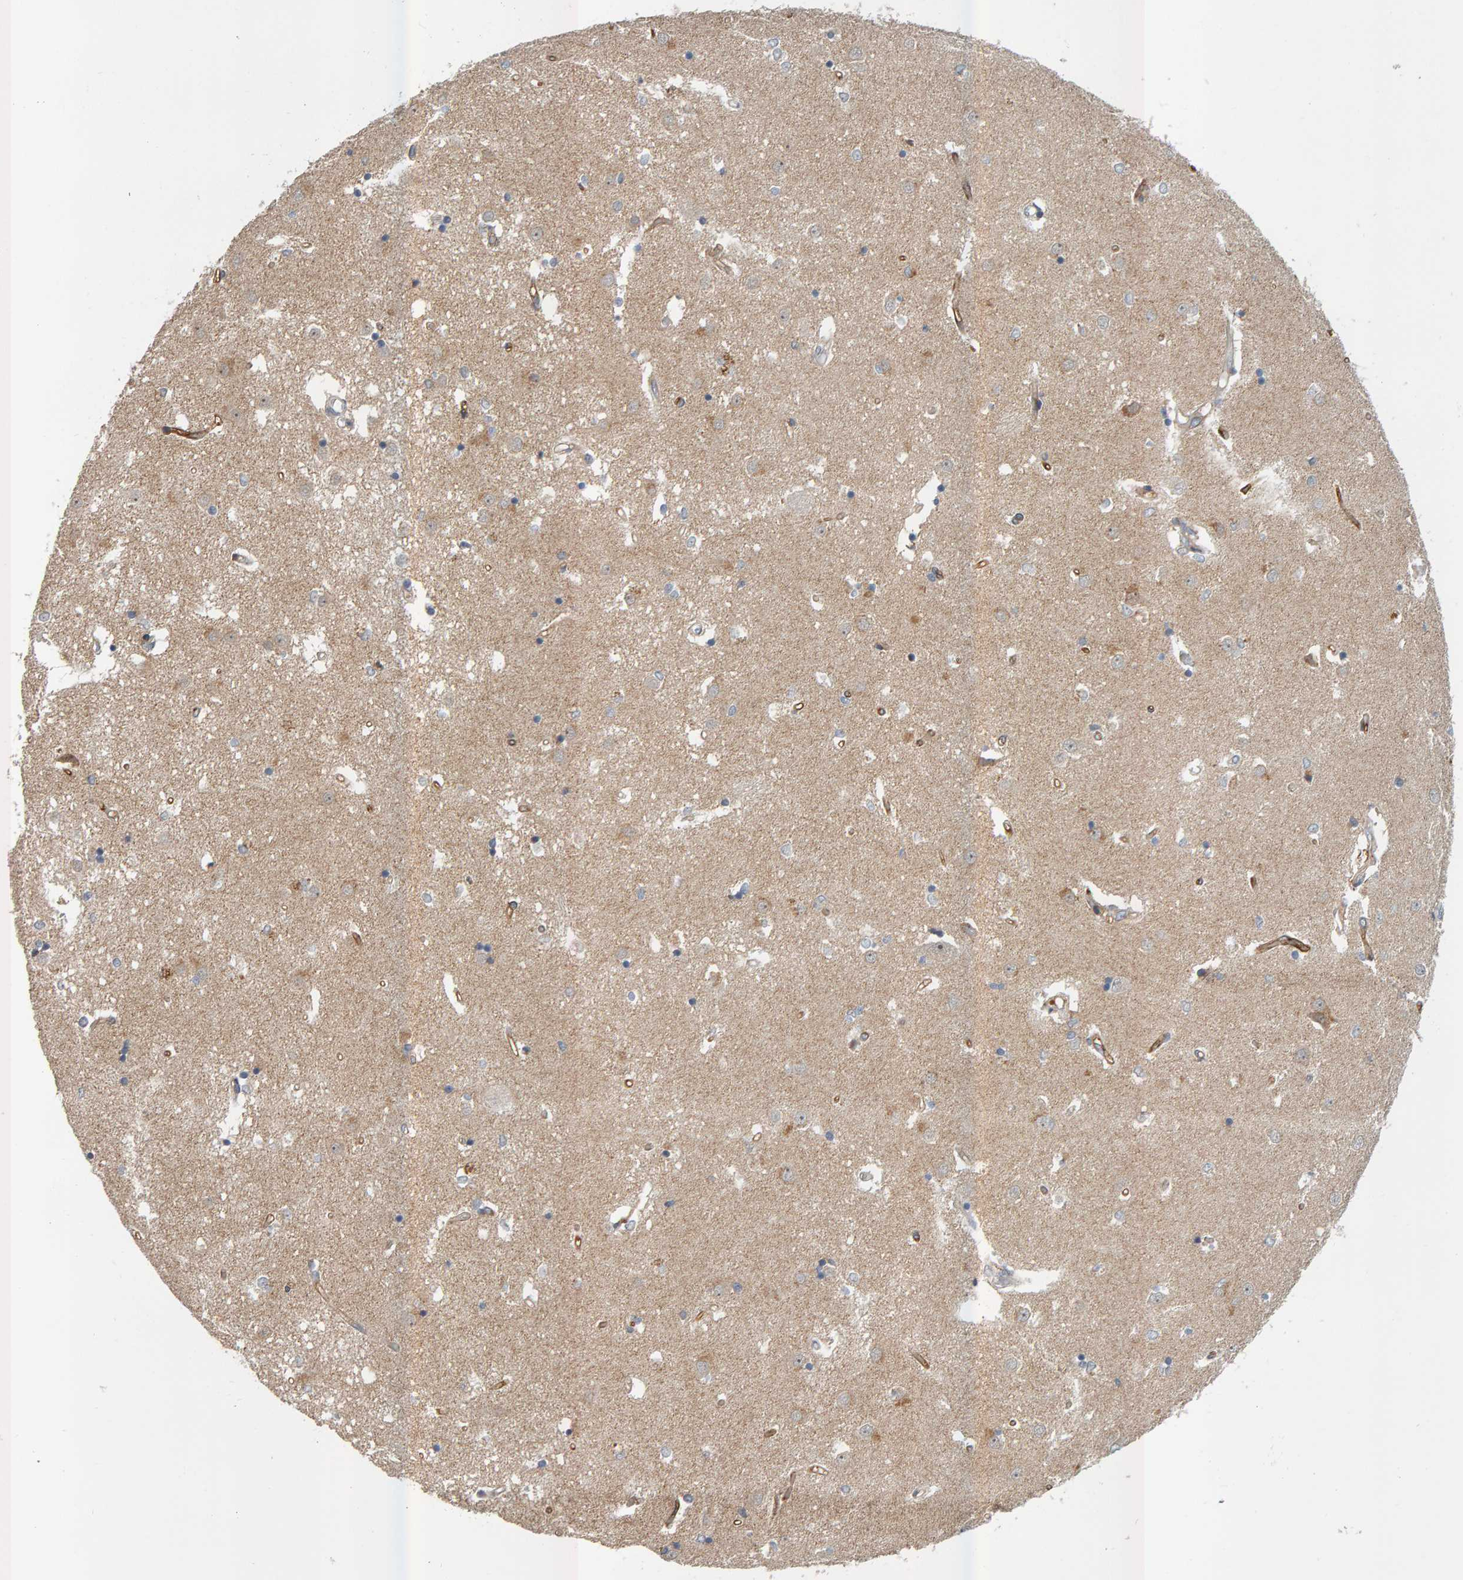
{"staining": {"intensity": "moderate", "quantity": "<25%", "location": "cytoplasmic/membranous"}, "tissue": "caudate", "cell_type": "Glial cells", "image_type": "normal", "snomed": [{"axis": "morphology", "description": "Normal tissue, NOS"}, {"axis": "topography", "description": "Lateral ventricle wall"}], "caption": "A brown stain shows moderate cytoplasmic/membranous staining of a protein in glial cells of benign human caudate. The protein of interest is shown in brown color, while the nuclei are stained blue.", "gene": "ZNF160", "patient": {"sex": "male", "age": 45}}